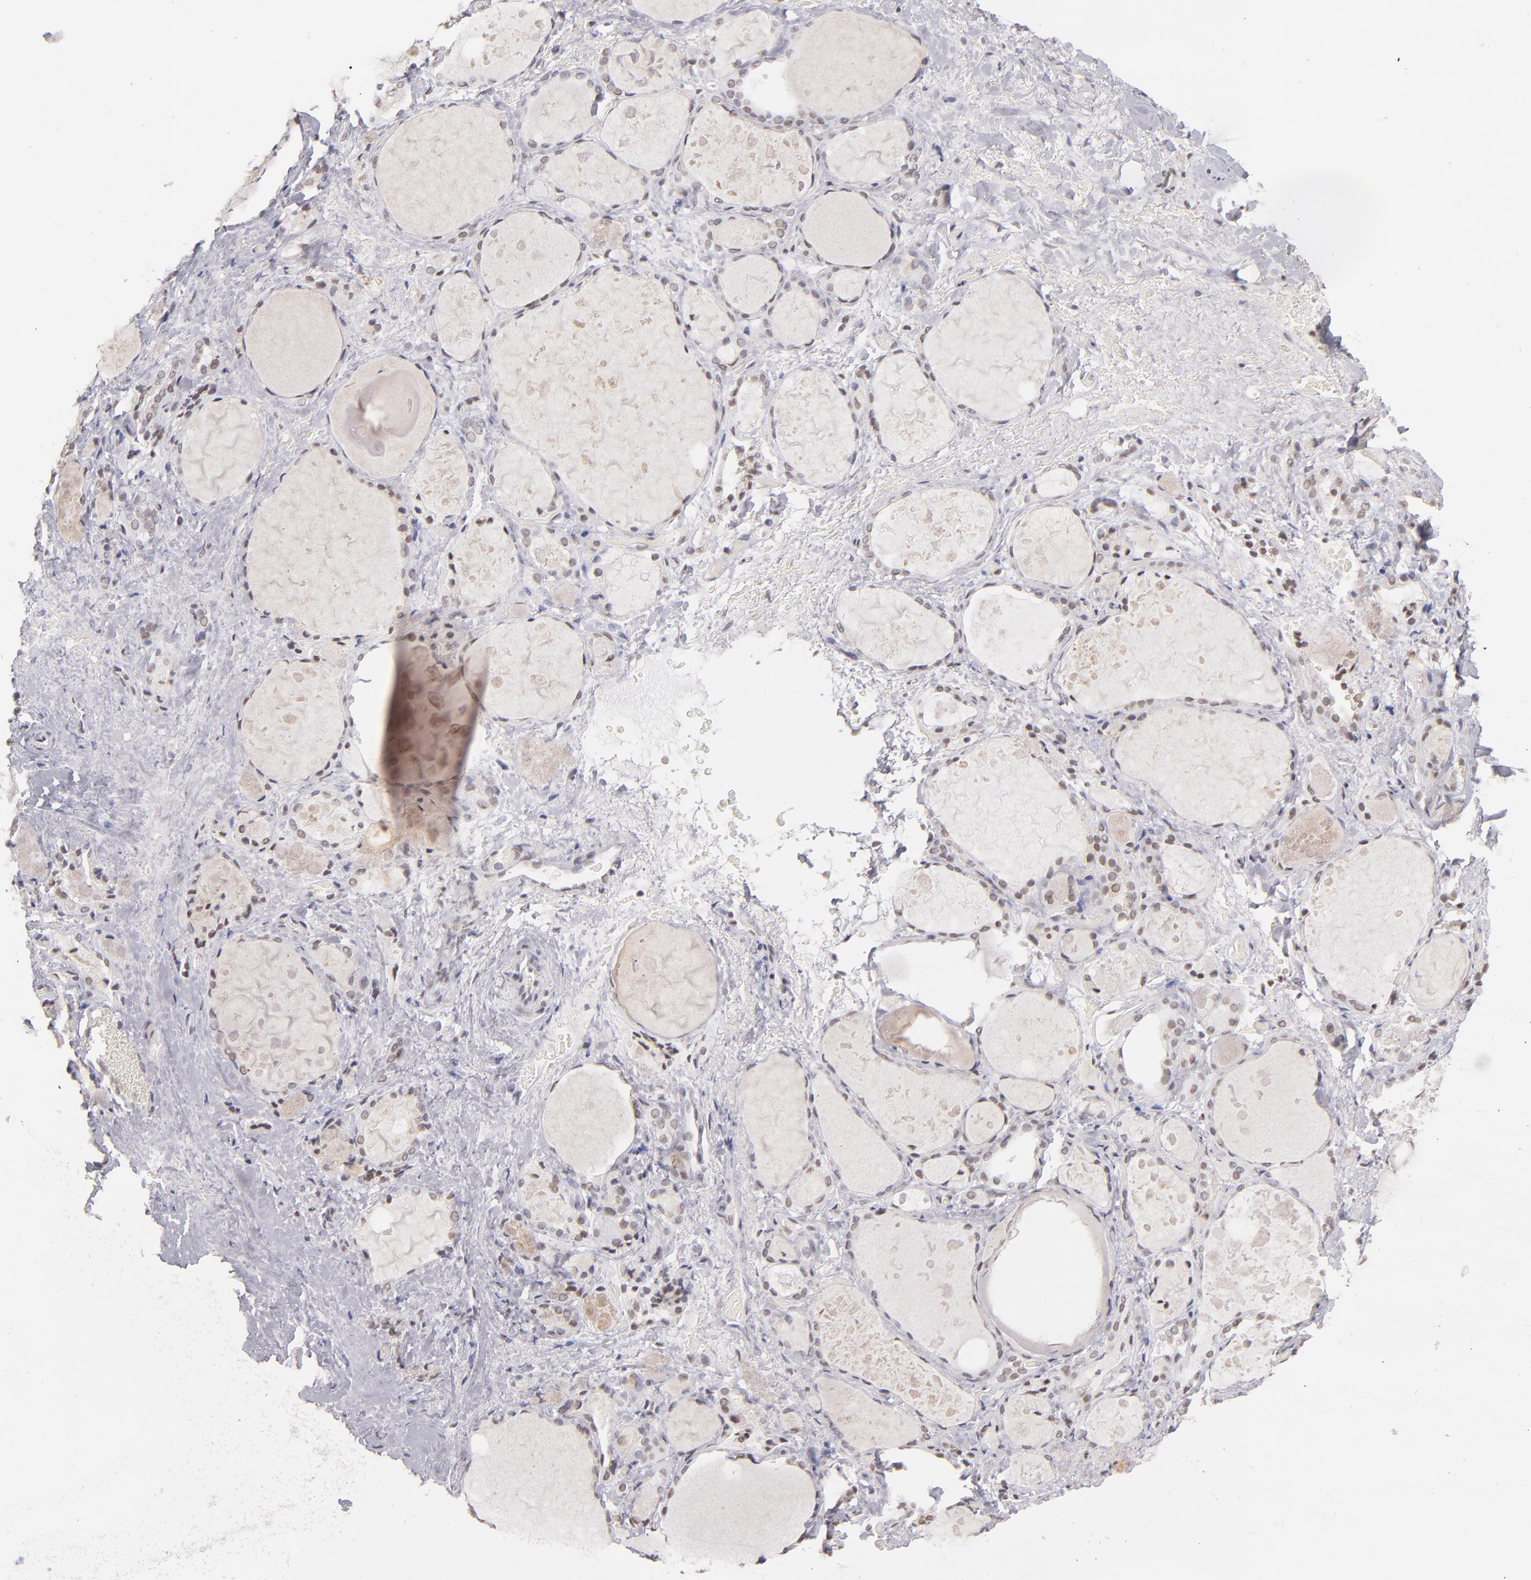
{"staining": {"intensity": "weak", "quantity": "<25%", "location": "nuclear"}, "tissue": "thyroid gland", "cell_type": "Glandular cells", "image_type": "normal", "snomed": [{"axis": "morphology", "description": "Normal tissue, NOS"}, {"axis": "topography", "description": "Thyroid gland"}], "caption": "DAB immunohistochemical staining of normal thyroid gland reveals no significant expression in glandular cells. The staining was performed using DAB to visualize the protein expression in brown, while the nuclei were stained in blue with hematoxylin (Magnification: 20x).", "gene": "TFAP4", "patient": {"sex": "female", "age": 75}}